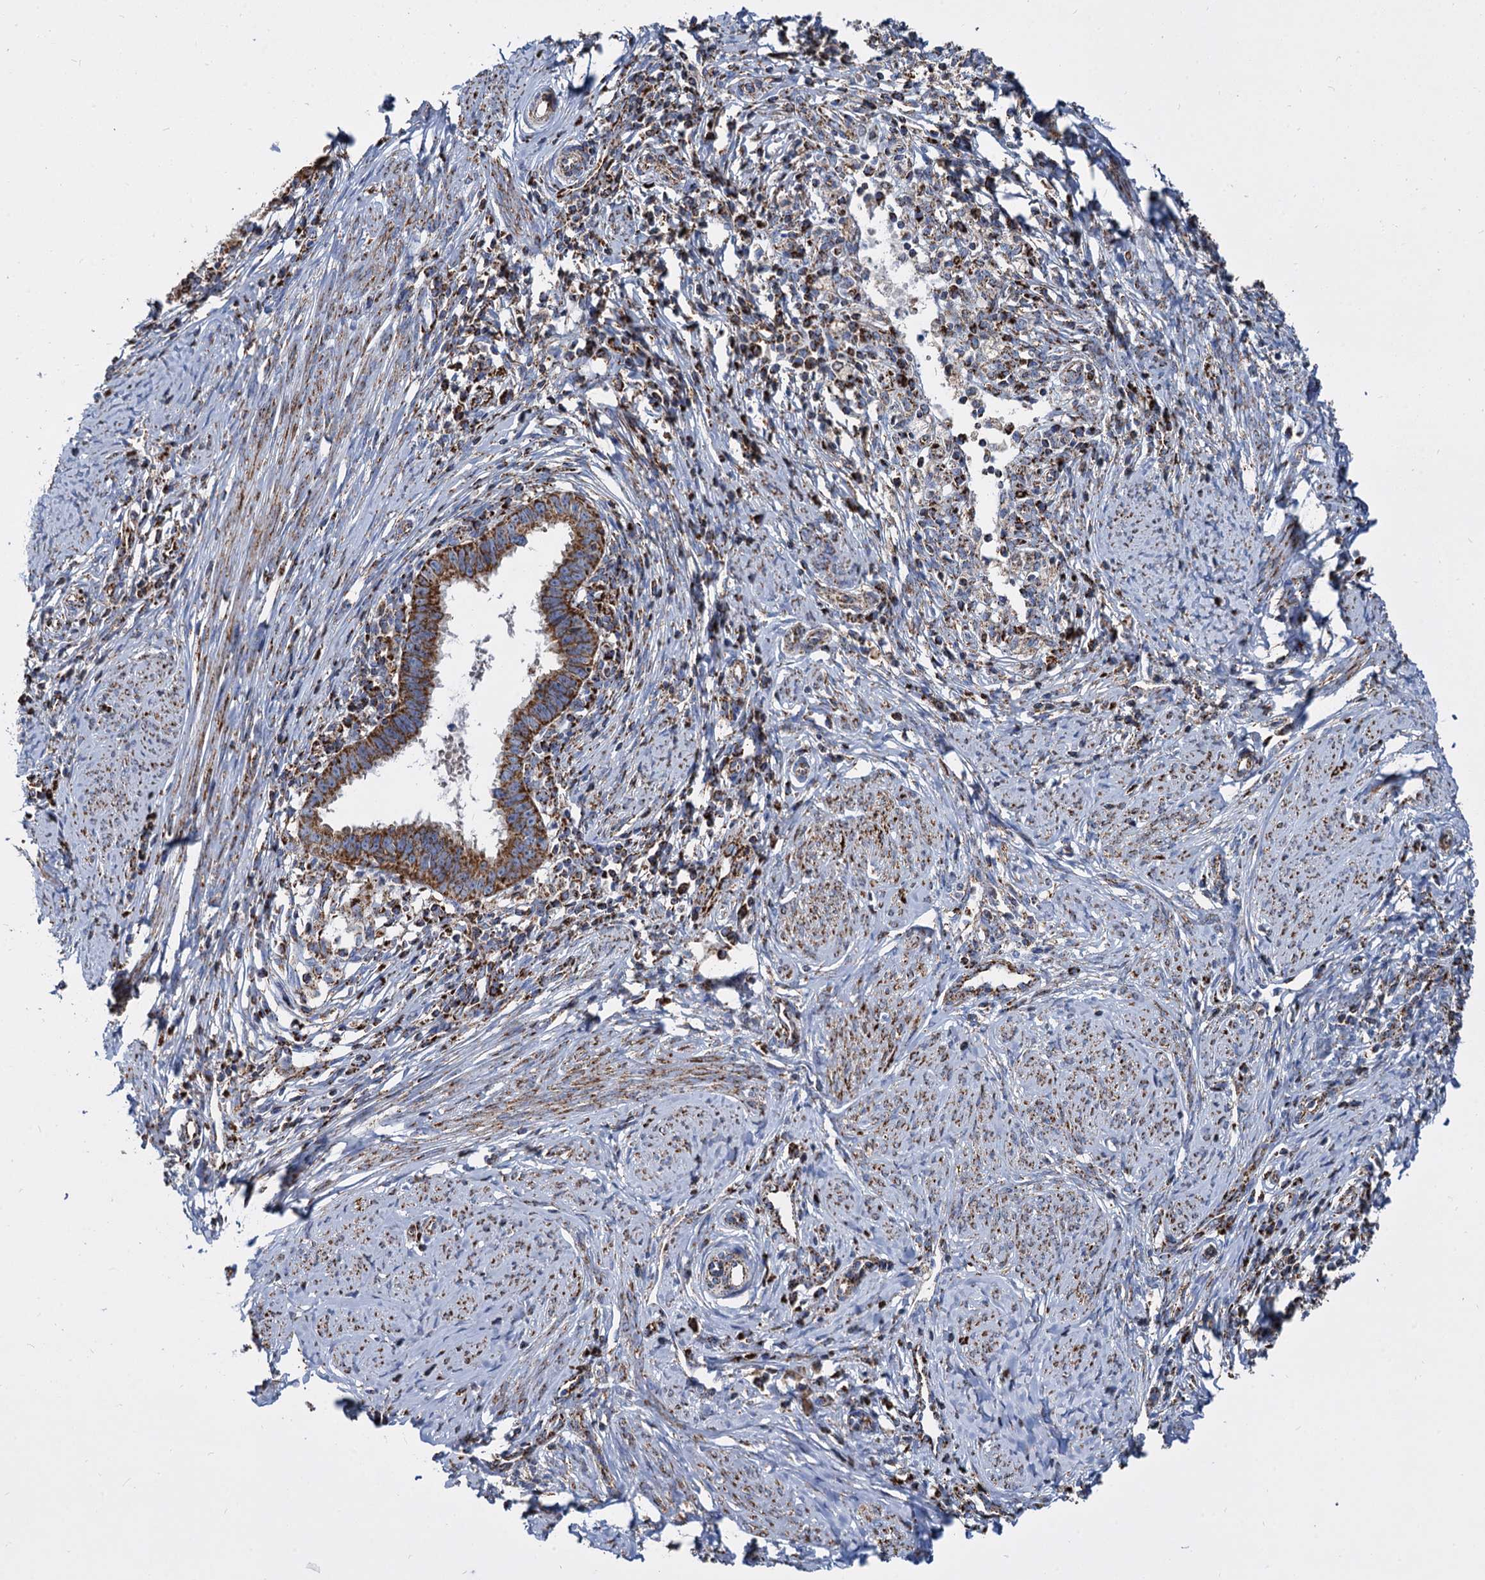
{"staining": {"intensity": "strong", "quantity": ">75%", "location": "cytoplasmic/membranous"}, "tissue": "cervical cancer", "cell_type": "Tumor cells", "image_type": "cancer", "snomed": [{"axis": "morphology", "description": "Adenocarcinoma, NOS"}, {"axis": "topography", "description": "Cervix"}], "caption": "High-magnification brightfield microscopy of cervical adenocarcinoma stained with DAB (3,3'-diaminobenzidine) (brown) and counterstained with hematoxylin (blue). tumor cells exhibit strong cytoplasmic/membranous positivity is identified in about>75% of cells.", "gene": "TIMM10", "patient": {"sex": "female", "age": 36}}